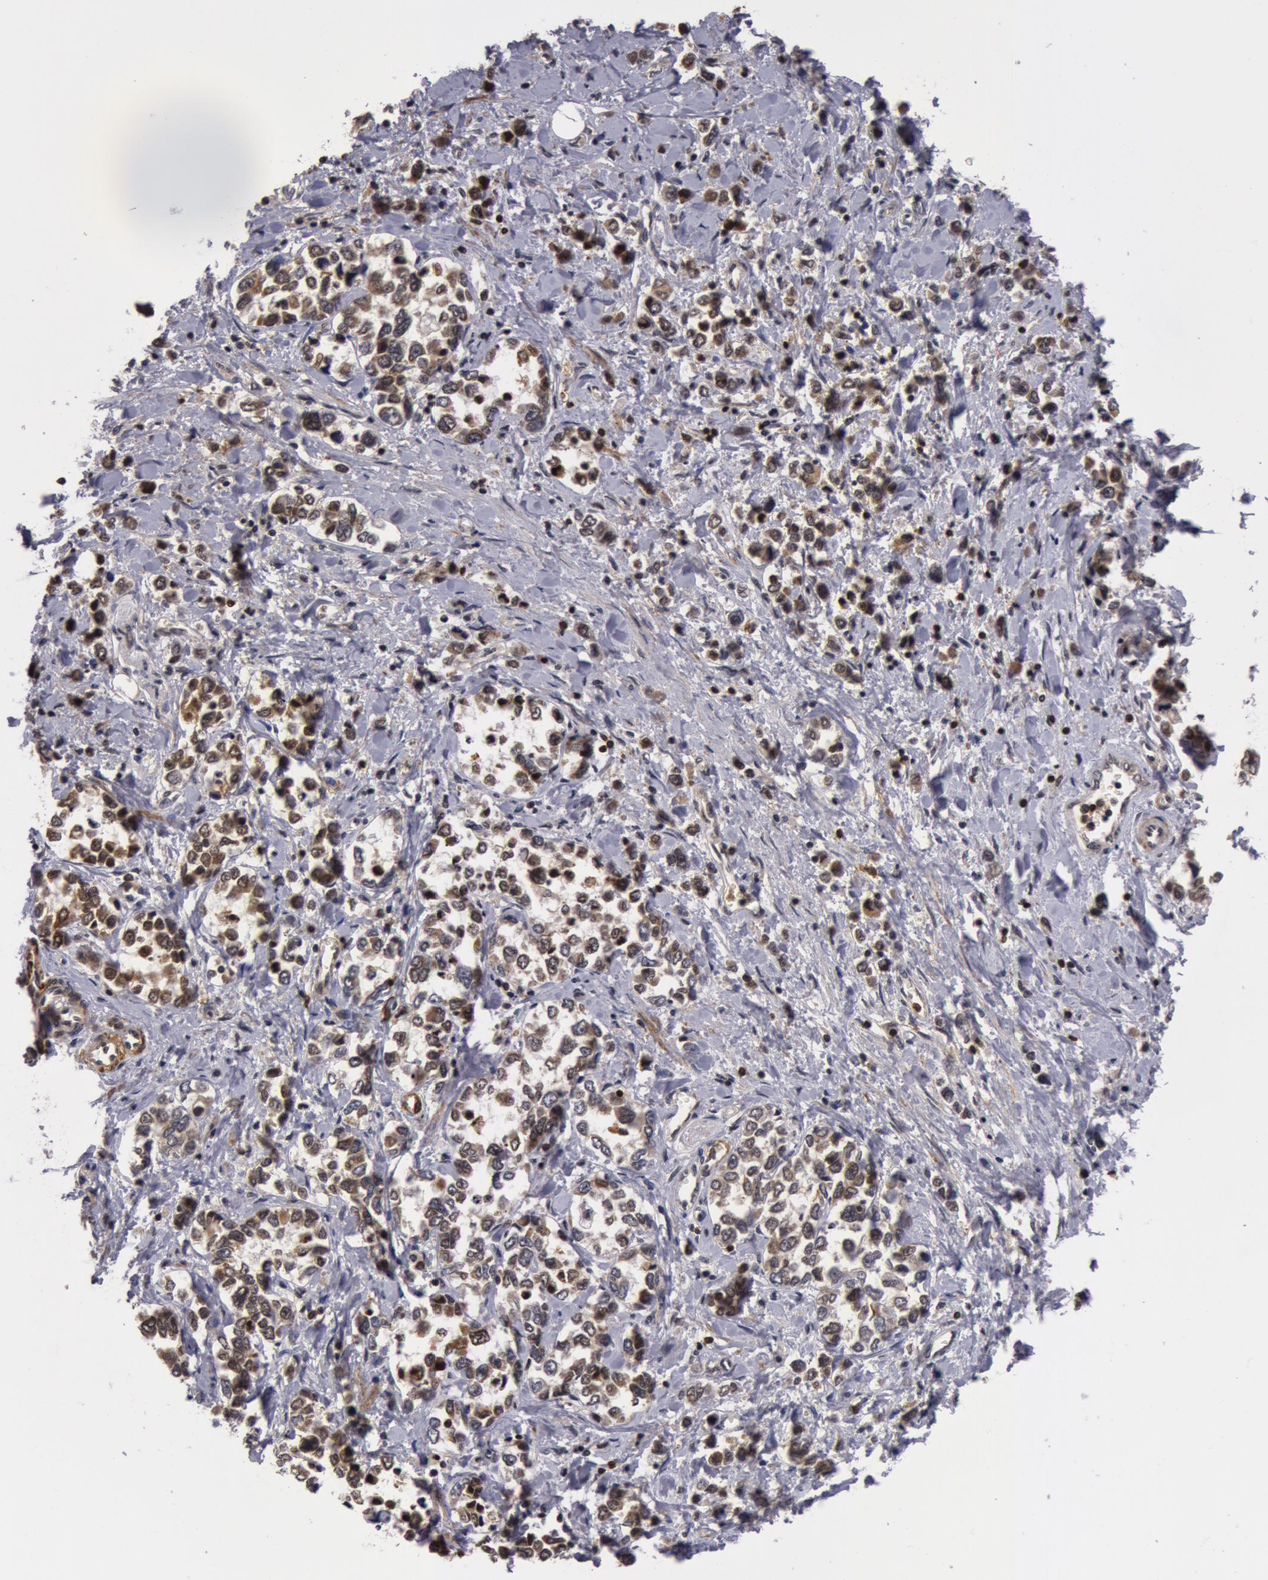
{"staining": {"intensity": "weak", "quantity": "25%-75%", "location": "nuclear"}, "tissue": "stomach cancer", "cell_type": "Tumor cells", "image_type": "cancer", "snomed": [{"axis": "morphology", "description": "Adenocarcinoma, NOS"}, {"axis": "topography", "description": "Stomach, upper"}], "caption": "Protein analysis of stomach cancer (adenocarcinoma) tissue displays weak nuclear expression in about 25%-75% of tumor cells.", "gene": "ZNF350", "patient": {"sex": "male", "age": 76}}